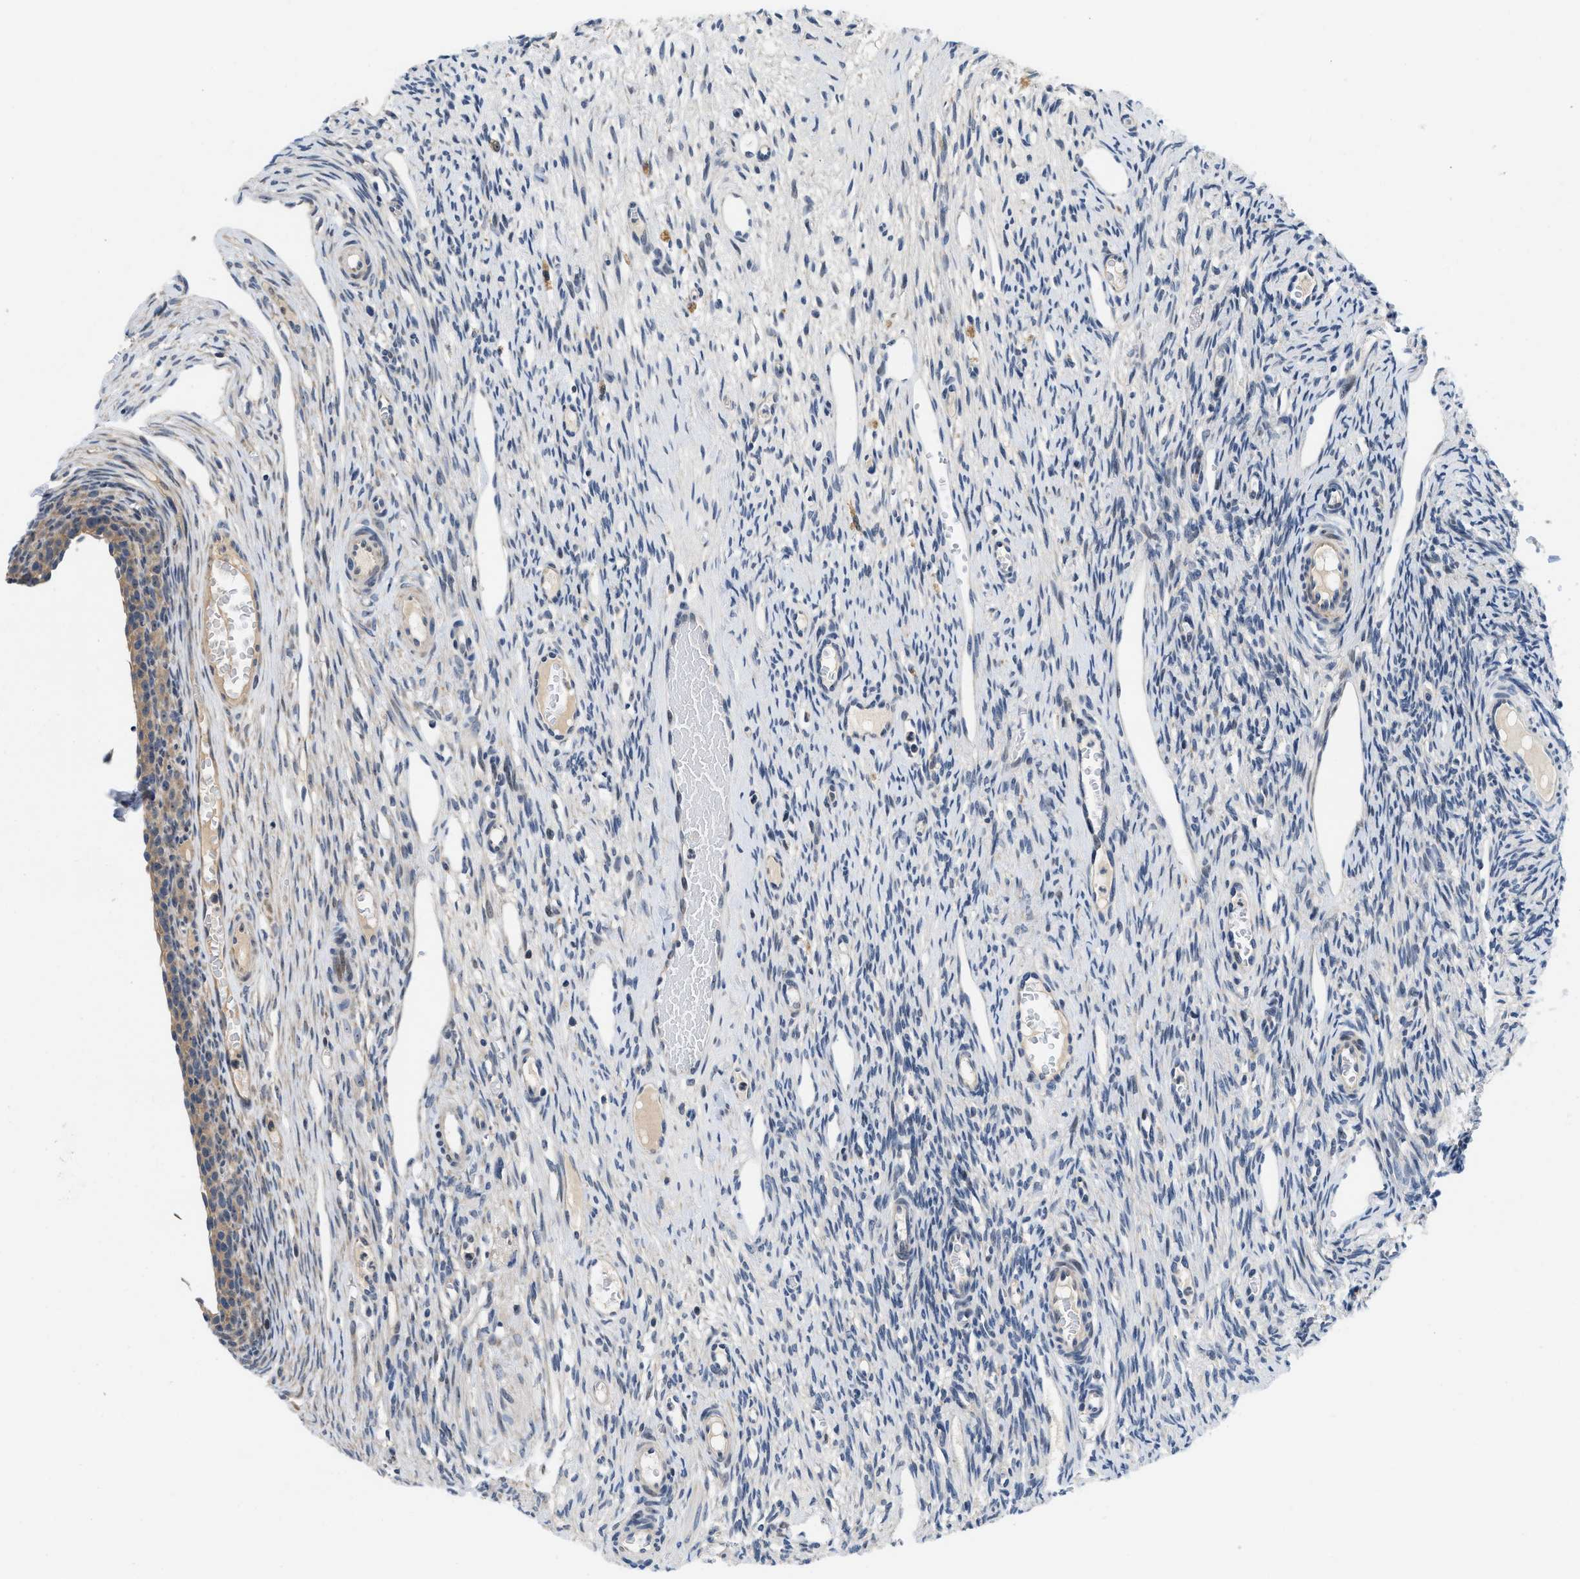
{"staining": {"intensity": "weak", "quantity": ">75%", "location": "cytoplasmic/membranous"}, "tissue": "ovary", "cell_type": "Follicle cells", "image_type": "normal", "snomed": [{"axis": "morphology", "description": "Normal tissue, NOS"}, {"axis": "topography", "description": "Ovary"}], "caption": "Immunohistochemical staining of normal human ovary exhibits low levels of weak cytoplasmic/membranous positivity in about >75% of follicle cells. (DAB (3,3'-diaminobenzidine) = brown stain, brightfield microscopy at high magnification).", "gene": "IKBKE", "patient": {"sex": "female", "age": 33}}